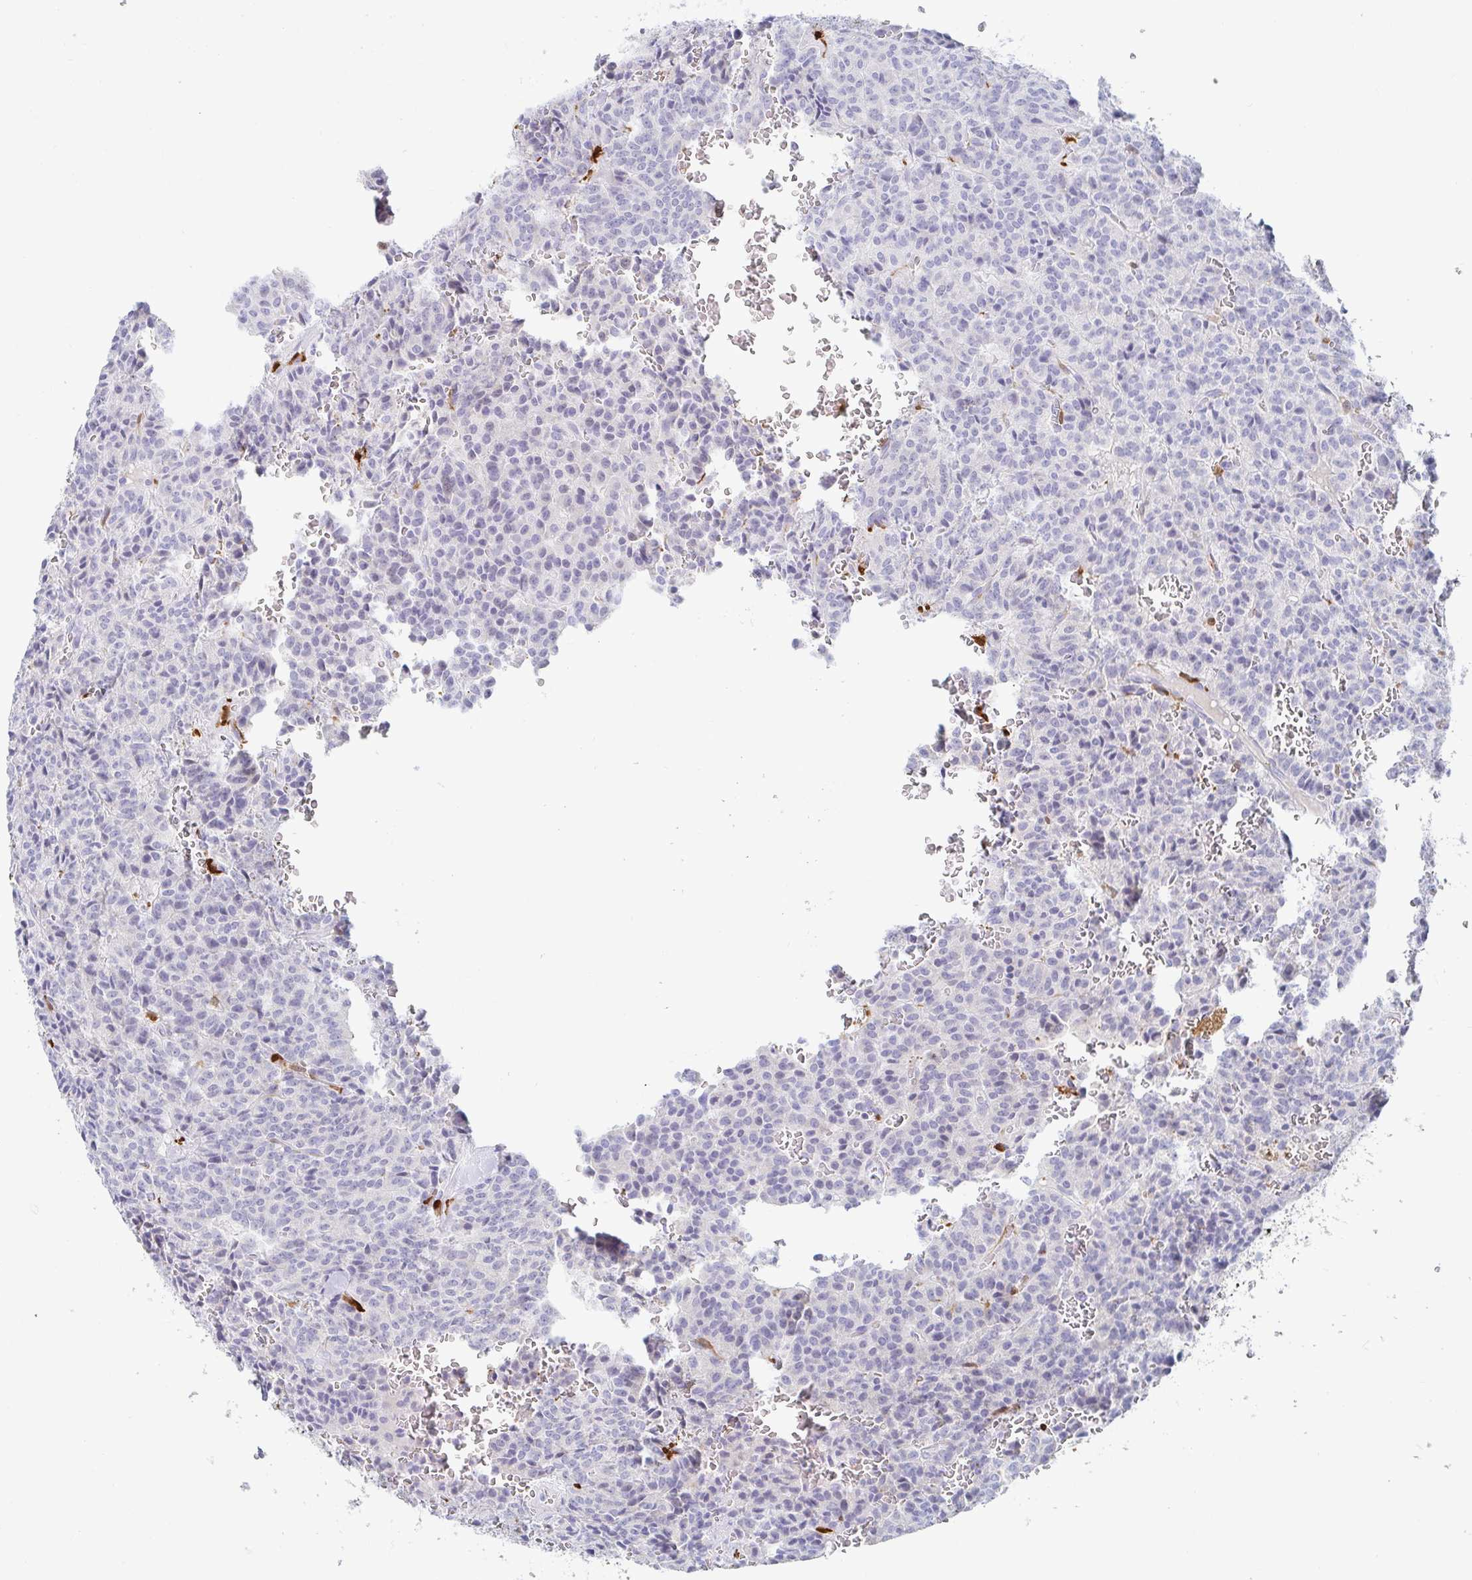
{"staining": {"intensity": "negative", "quantity": "none", "location": "none"}, "tissue": "carcinoid", "cell_type": "Tumor cells", "image_type": "cancer", "snomed": [{"axis": "morphology", "description": "Carcinoid, malignant, NOS"}, {"axis": "topography", "description": "Lung"}], "caption": "High magnification brightfield microscopy of carcinoid stained with DAB (3,3'-diaminobenzidine) (brown) and counterstained with hematoxylin (blue): tumor cells show no significant expression.", "gene": "OR2A4", "patient": {"sex": "male", "age": 70}}